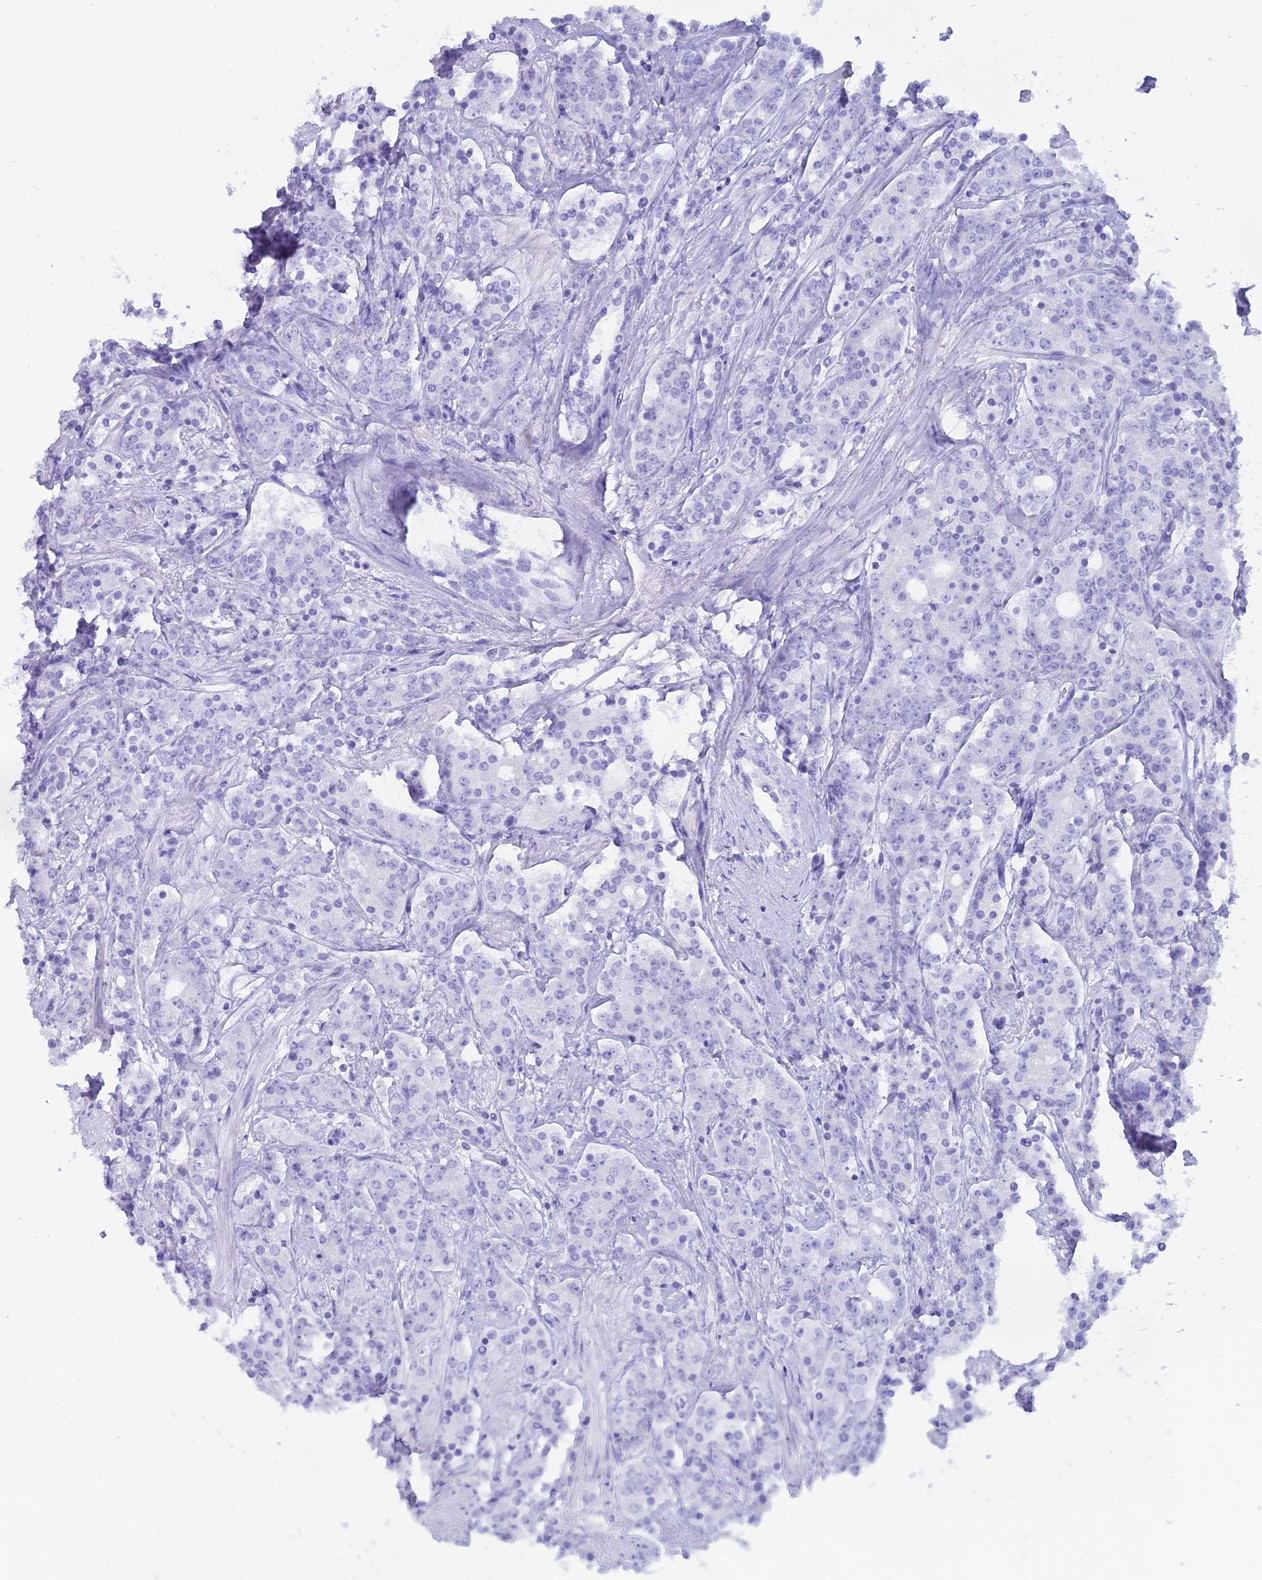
{"staining": {"intensity": "negative", "quantity": "none", "location": "none"}, "tissue": "prostate cancer", "cell_type": "Tumor cells", "image_type": "cancer", "snomed": [{"axis": "morphology", "description": "Adenocarcinoma, High grade"}, {"axis": "topography", "description": "Prostate"}], "caption": "DAB immunohistochemical staining of human adenocarcinoma (high-grade) (prostate) reveals no significant staining in tumor cells.", "gene": "CGB2", "patient": {"sex": "male", "age": 62}}